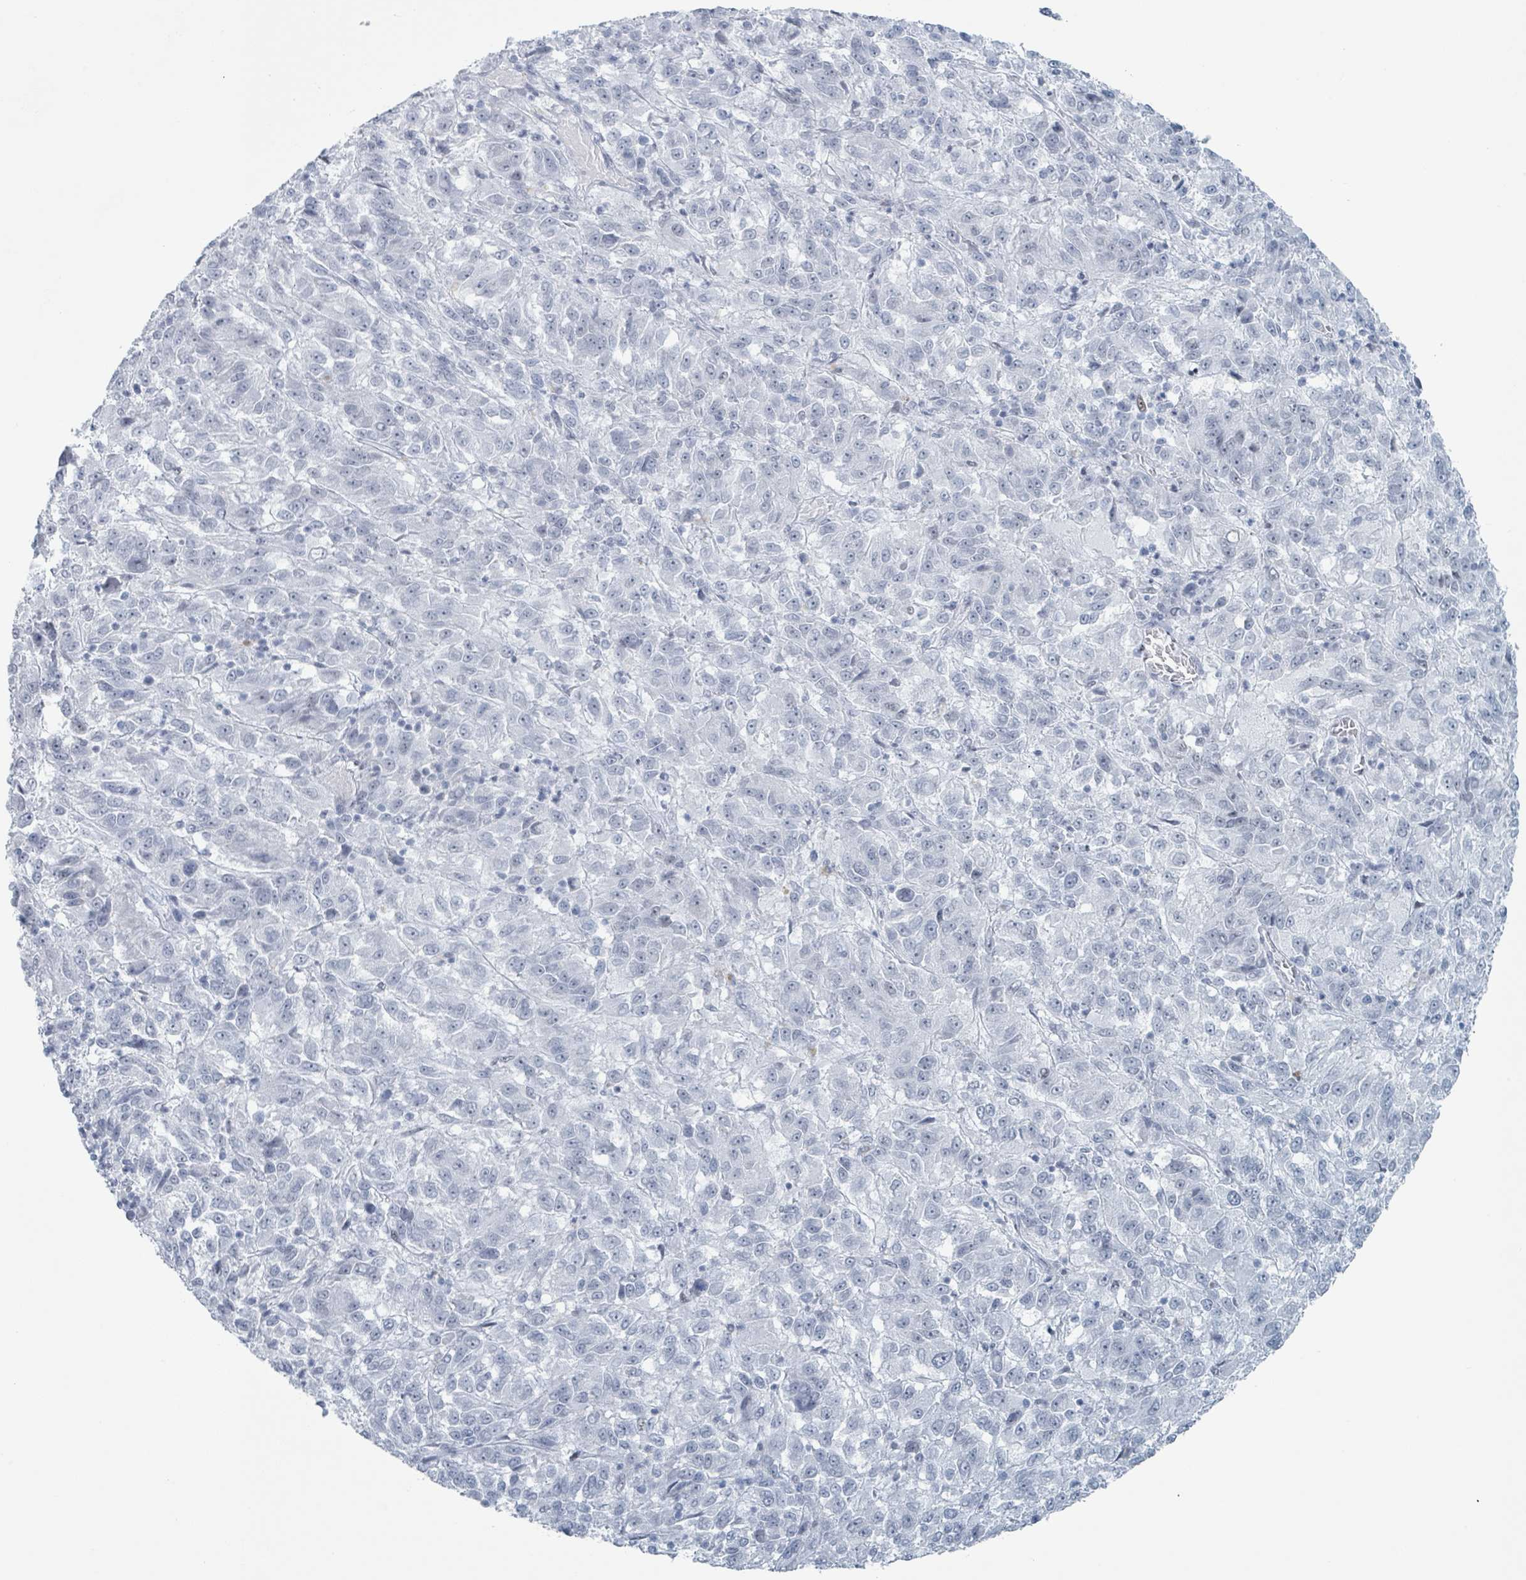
{"staining": {"intensity": "negative", "quantity": "none", "location": "none"}, "tissue": "melanoma", "cell_type": "Tumor cells", "image_type": "cancer", "snomed": [{"axis": "morphology", "description": "Malignant melanoma, Metastatic site"}, {"axis": "topography", "description": "Lung"}], "caption": "Tumor cells are negative for protein expression in human malignant melanoma (metastatic site).", "gene": "GPR15LG", "patient": {"sex": "male", "age": 64}}